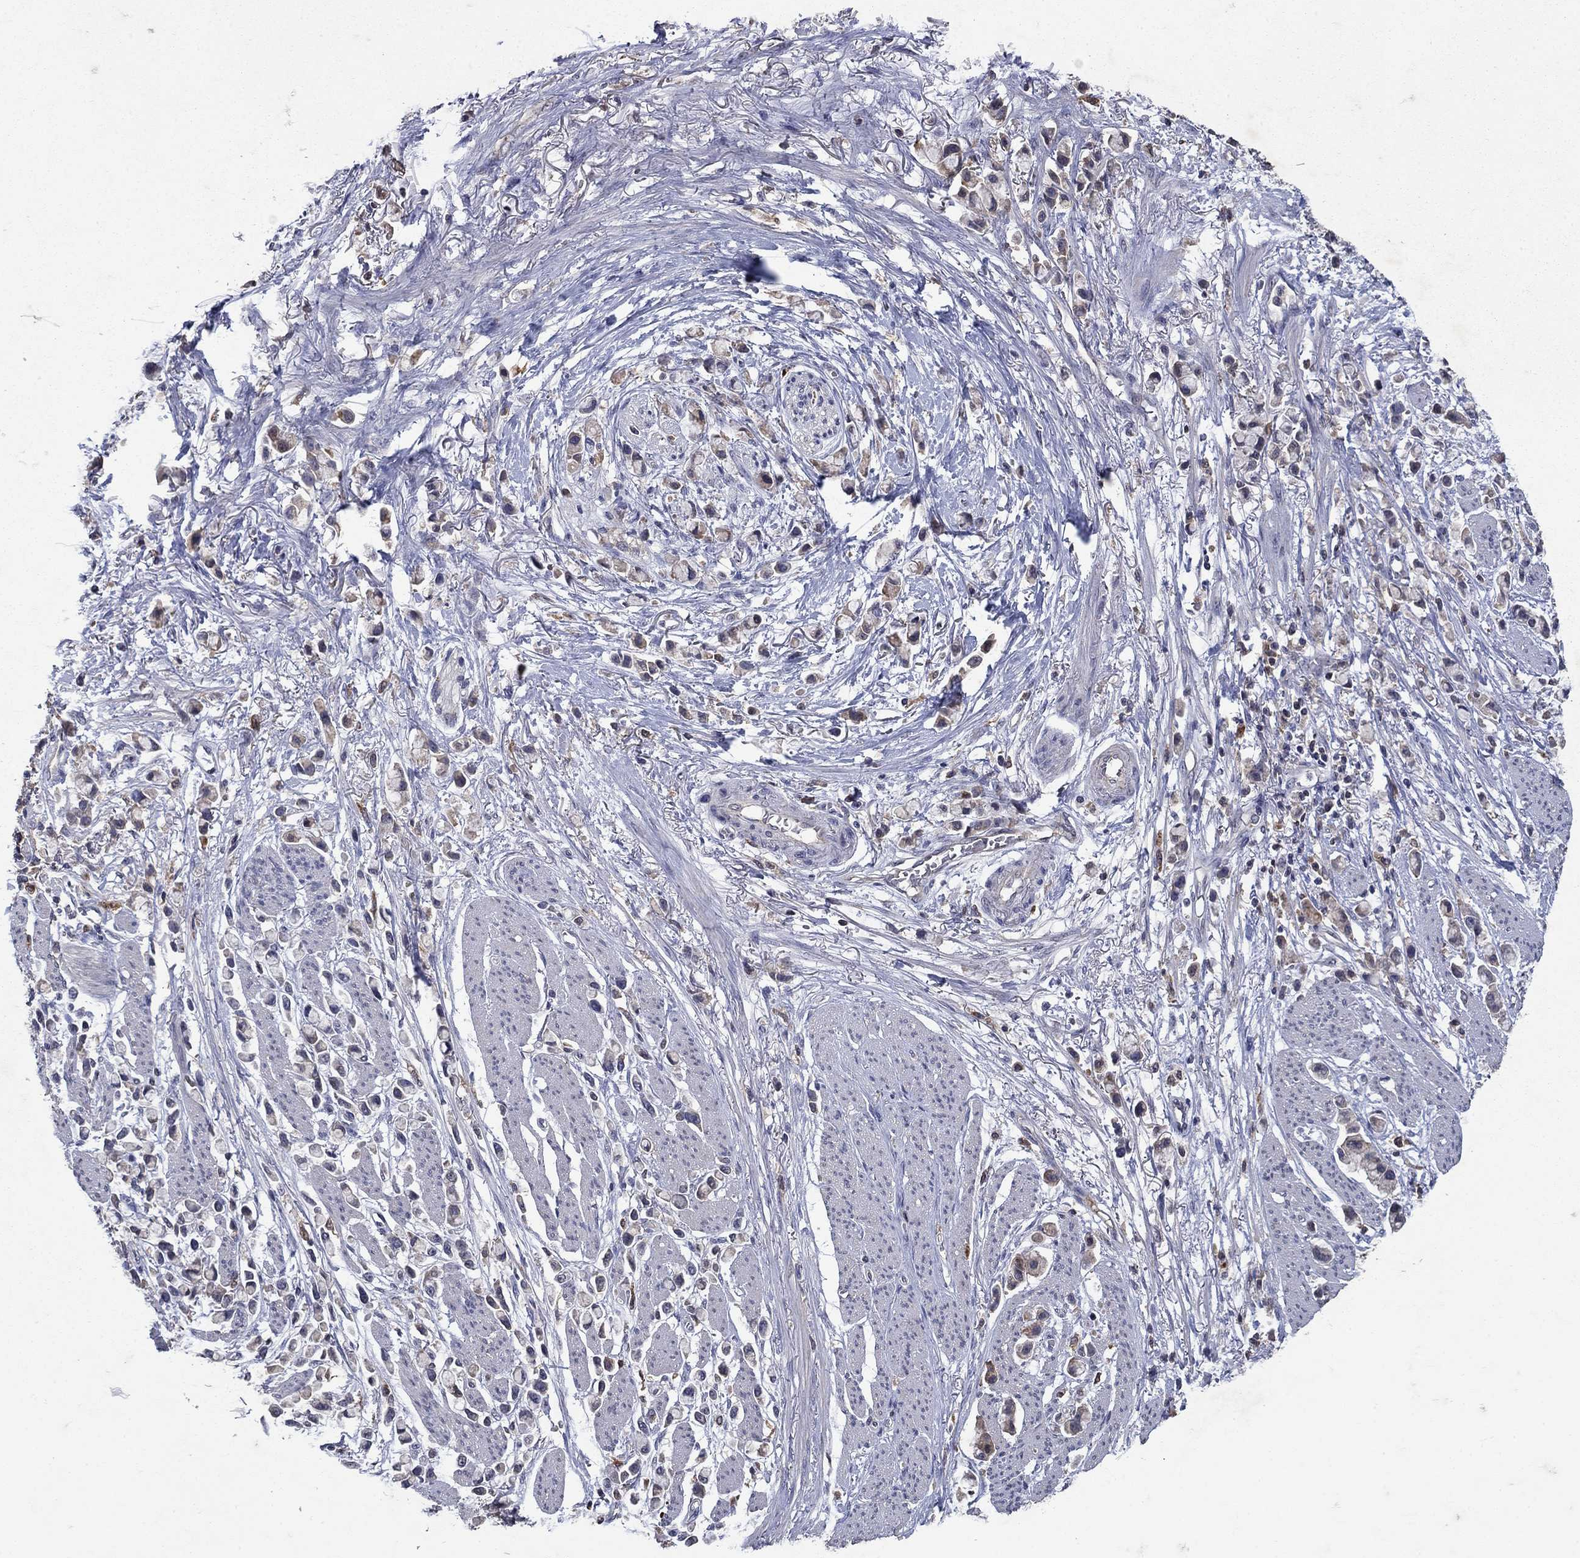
{"staining": {"intensity": "negative", "quantity": "none", "location": "none"}, "tissue": "stomach cancer", "cell_type": "Tumor cells", "image_type": "cancer", "snomed": [{"axis": "morphology", "description": "Adenocarcinoma, NOS"}, {"axis": "topography", "description": "Stomach"}], "caption": "Immunohistochemical staining of human stomach adenocarcinoma exhibits no significant positivity in tumor cells.", "gene": "NPC2", "patient": {"sex": "female", "age": 81}}